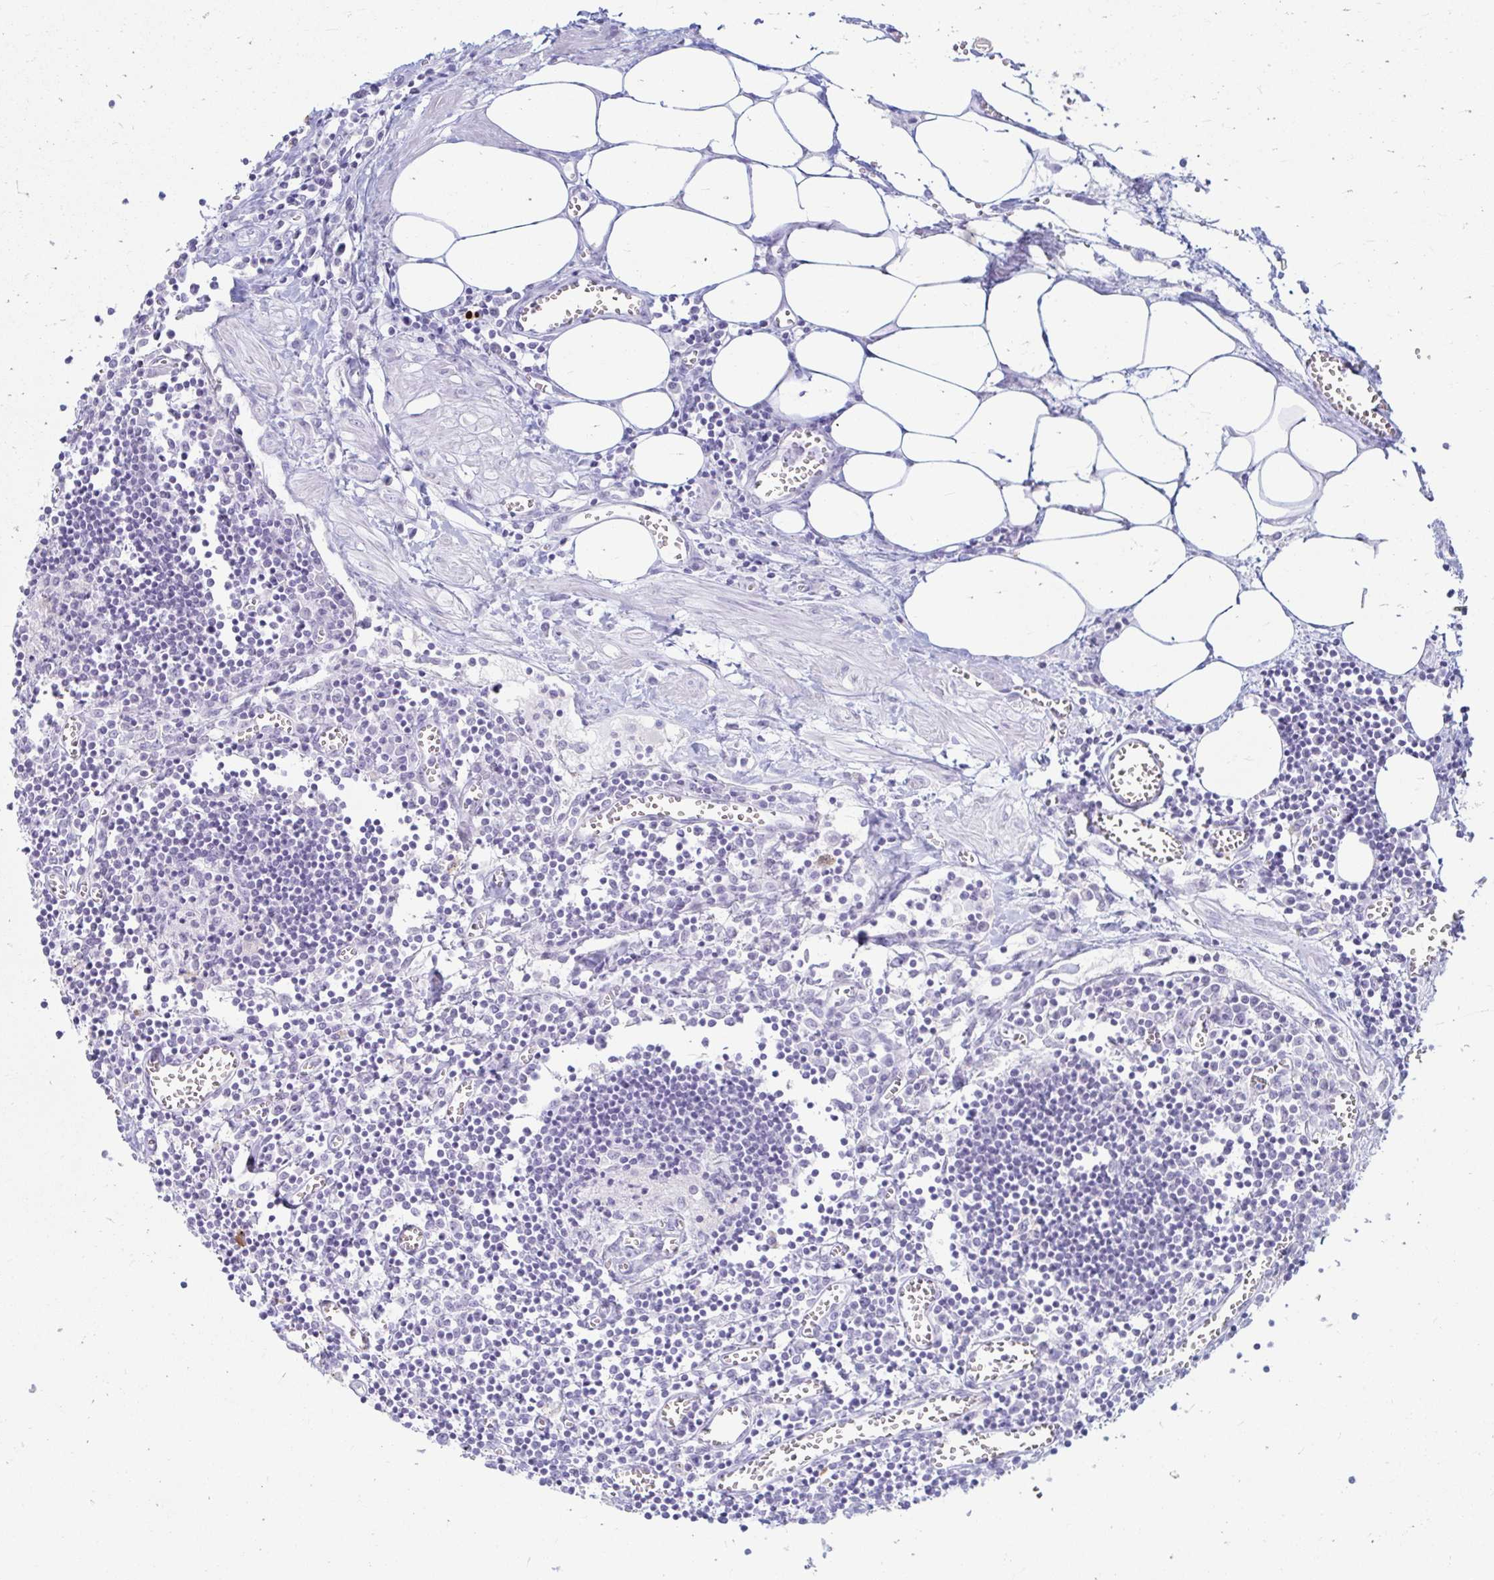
{"staining": {"intensity": "negative", "quantity": "none", "location": "none"}, "tissue": "lymph node", "cell_type": "Germinal center cells", "image_type": "normal", "snomed": [{"axis": "morphology", "description": "Normal tissue, NOS"}, {"axis": "topography", "description": "Lymph node"}], "caption": "Immunohistochemistry histopathology image of unremarkable lymph node stained for a protein (brown), which reveals no positivity in germinal center cells.", "gene": "ERICH6", "patient": {"sex": "male", "age": 66}}